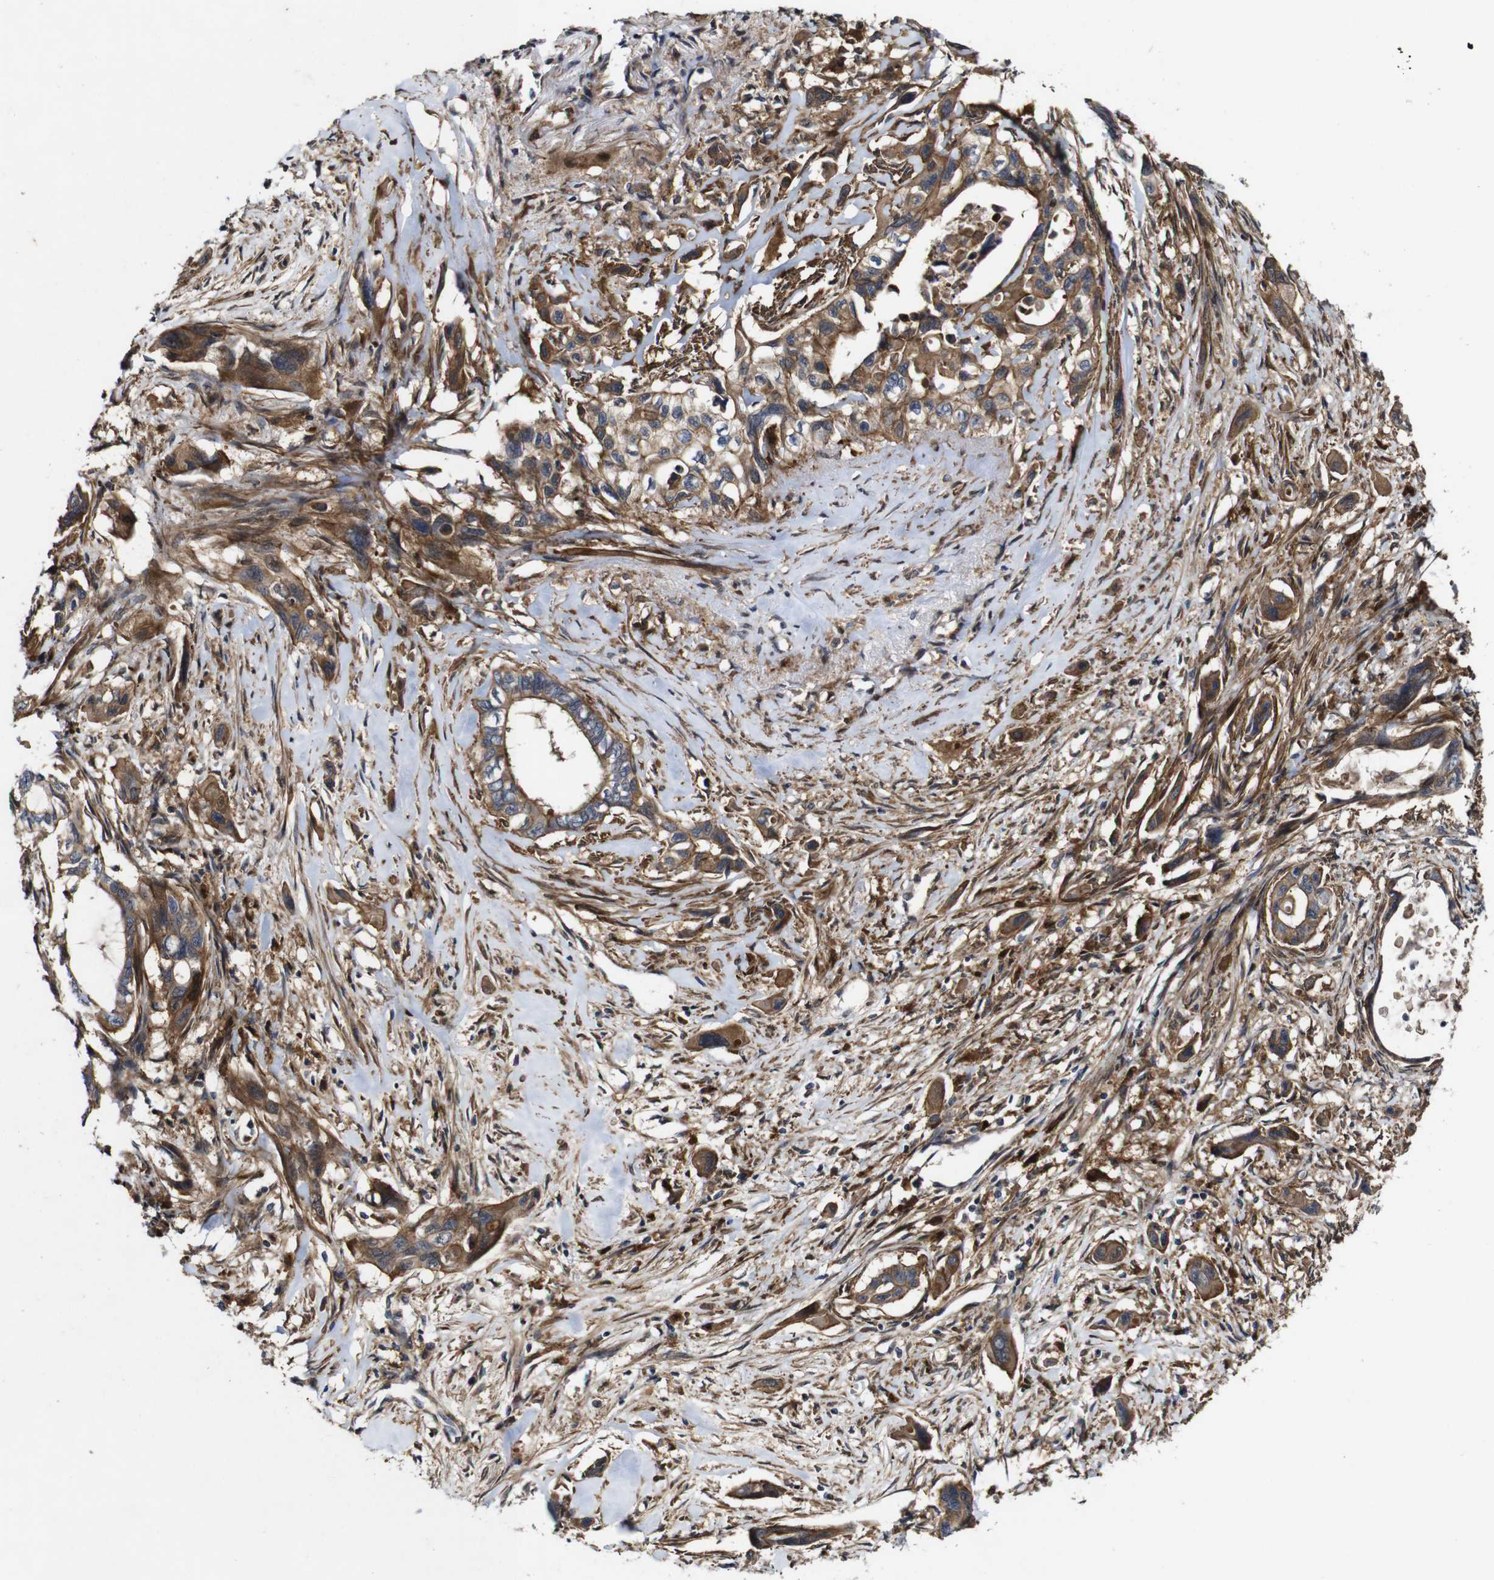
{"staining": {"intensity": "moderate", "quantity": ">75%", "location": "cytoplasmic/membranous"}, "tissue": "pancreatic cancer", "cell_type": "Tumor cells", "image_type": "cancer", "snomed": [{"axis": "morphology", "description": "Adenocarcinoma, NOS"}, {"axis": "topography", "description": "Pancreas"}], "caption": "IHC of pancreatic adenocarcinoma reveals medium levels of moderate cytoplasmic/membranous expression in about >75% of tumor cells.", "gene": "GSDME", "patient": {"sex": "male", "age": 73}}